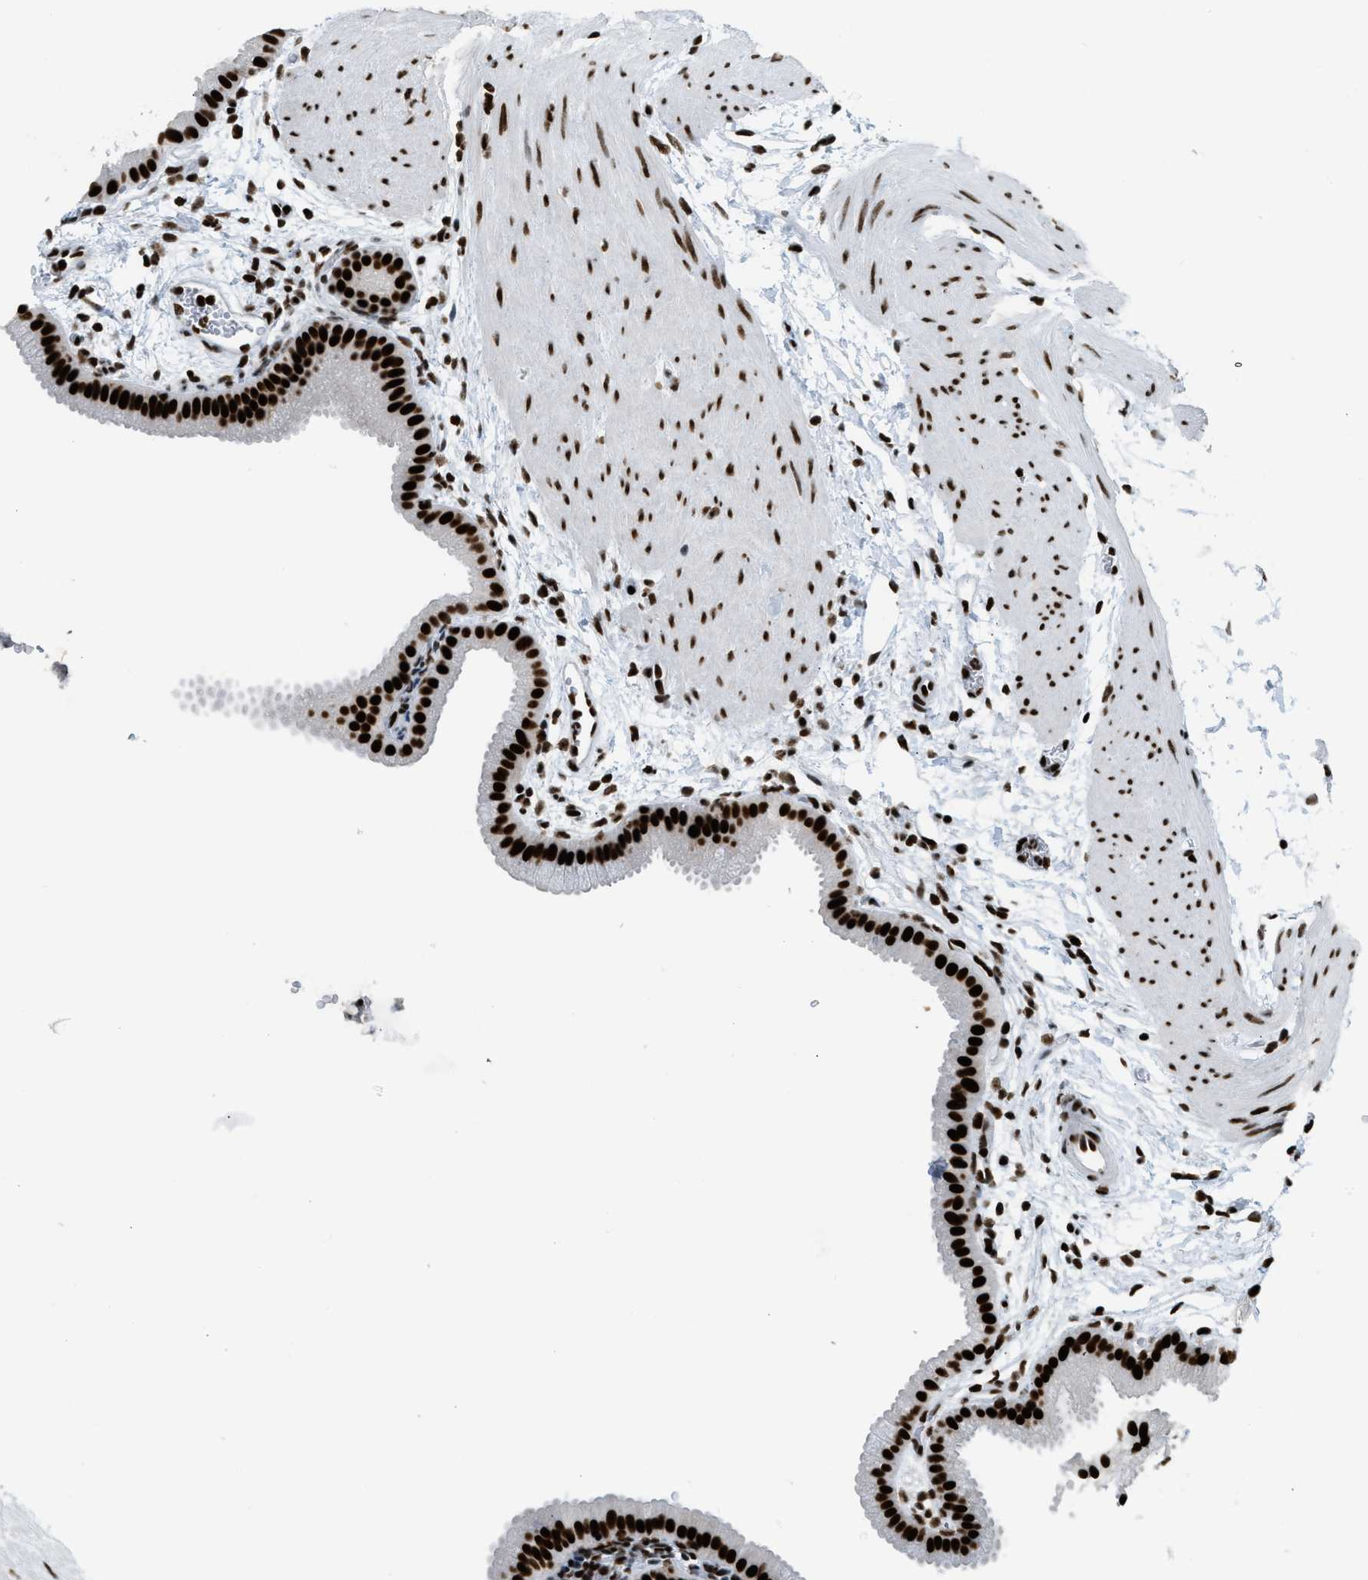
{"staining": {"intensity": "strong", "quantity": ">75%", "location": "nuclear"}, "tissue": "gallbladder", "cell_type": "Glandular cells", "image_type": "normal", "snomed": [{"axis": "morphology", "description": "Normal tissue, NOS"}, {"axis": "topography", "description": "Gallbladder"}], "caption": "Benign gallbladder was stained to show a protein in brown. There is high levels of strong nuclear expression in about >75% of glandular cells. Using DAB (3,3'-diaminobenzidine) (brown) and hematoxylin (blue) stains, captured at high magnification using brightfield microscopy.", "gene": "PIF1", "patient": {"sex": "female", "age": 64}}